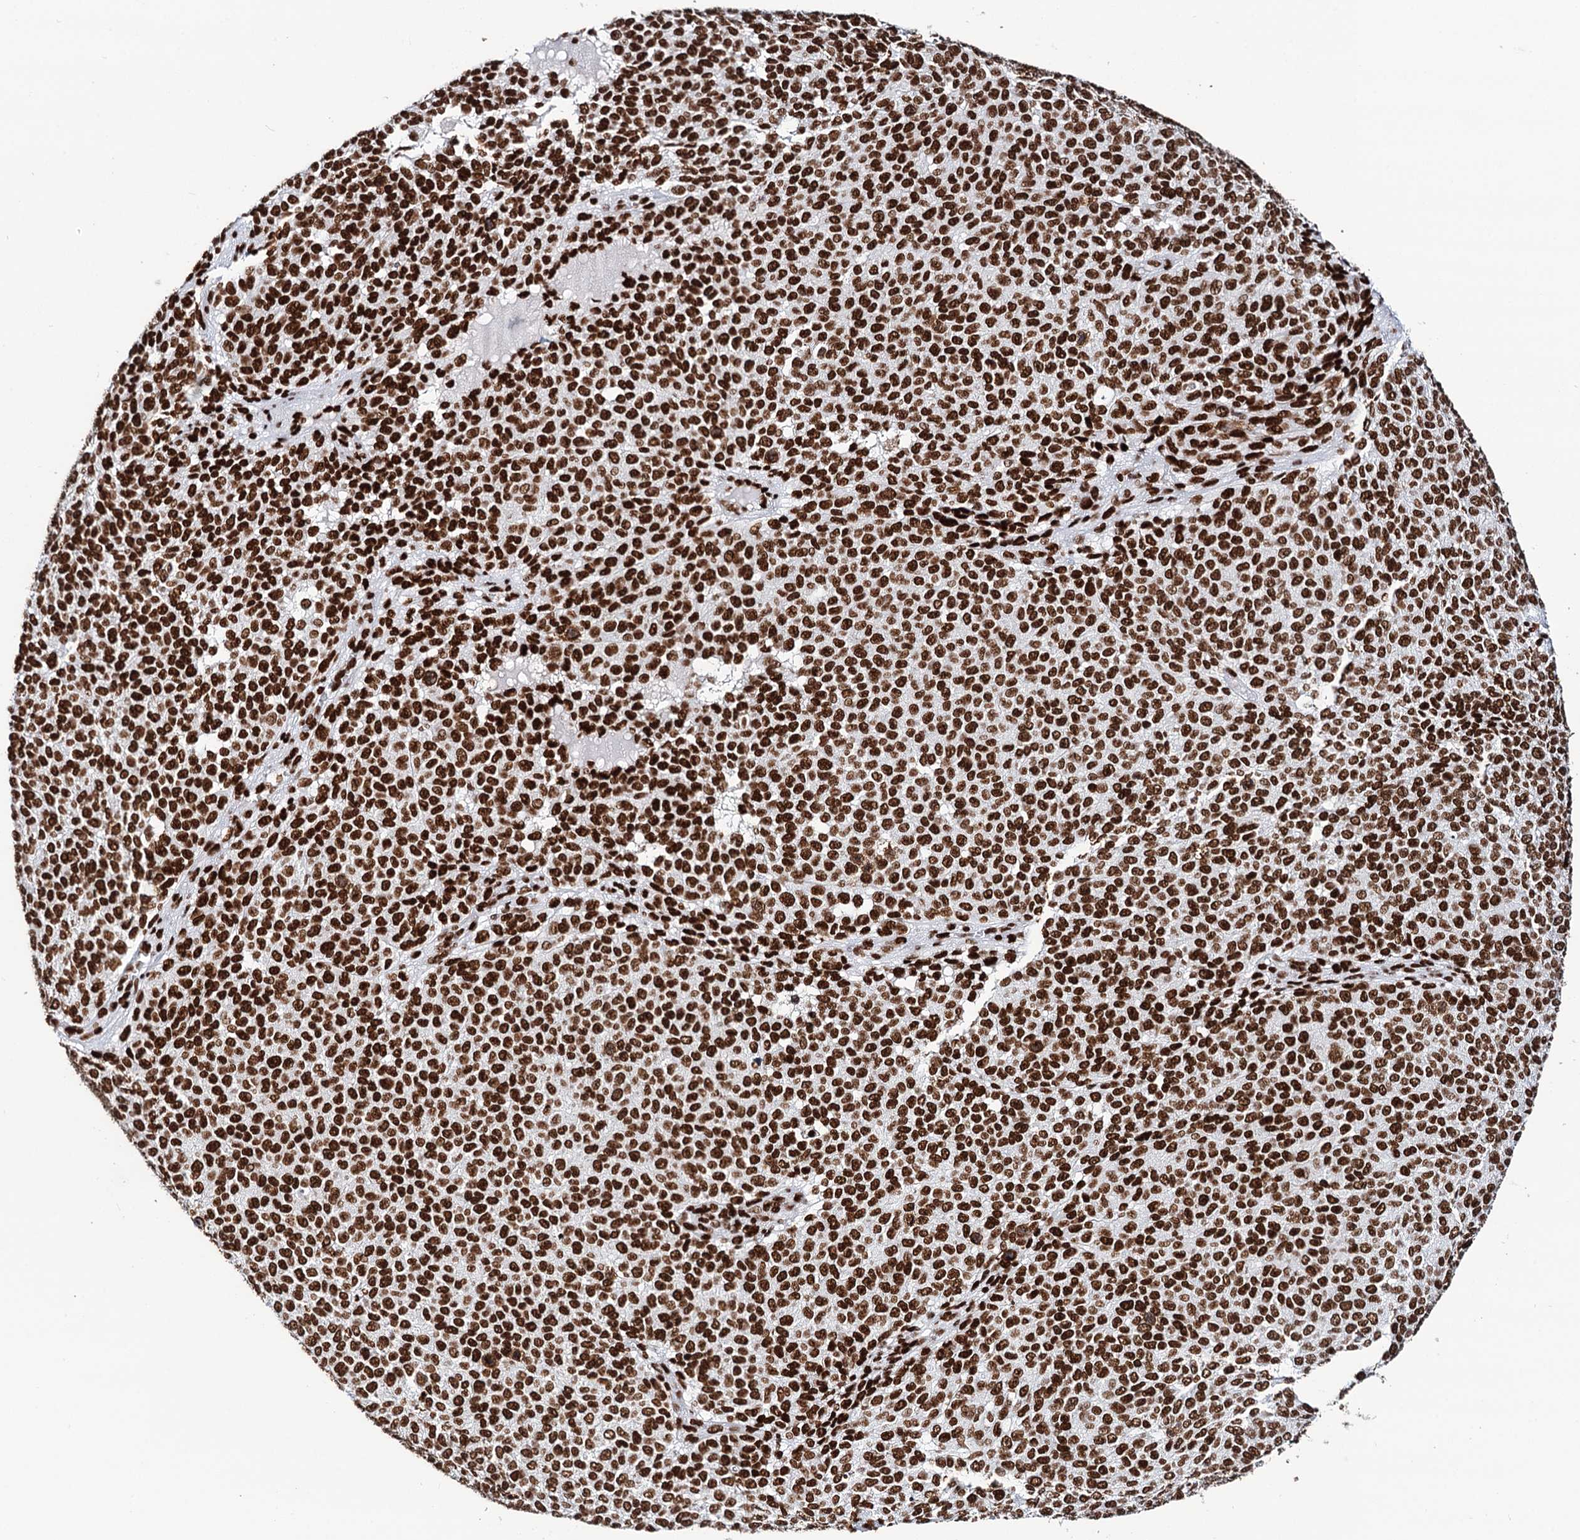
{"staining": {"intensity": "strong", "quantity": ">75%", "location": "nuclear"}, "tissue": "melanoma", "cell_type": "Tumor cells", "image_type": "cancer", "snomed": [{"axis": "morphology", "description": "Malignant melanoma, NOS"}, {"axis": "topography", "description": "Skin"}], "caption": "Brown immunohistochemical staining in malignant melanoma demonstrates strong nuclear staining in approximately >75% of tumor cells.", "gene": "MATR3", "patient": {"sex": "male", "age": 49}}